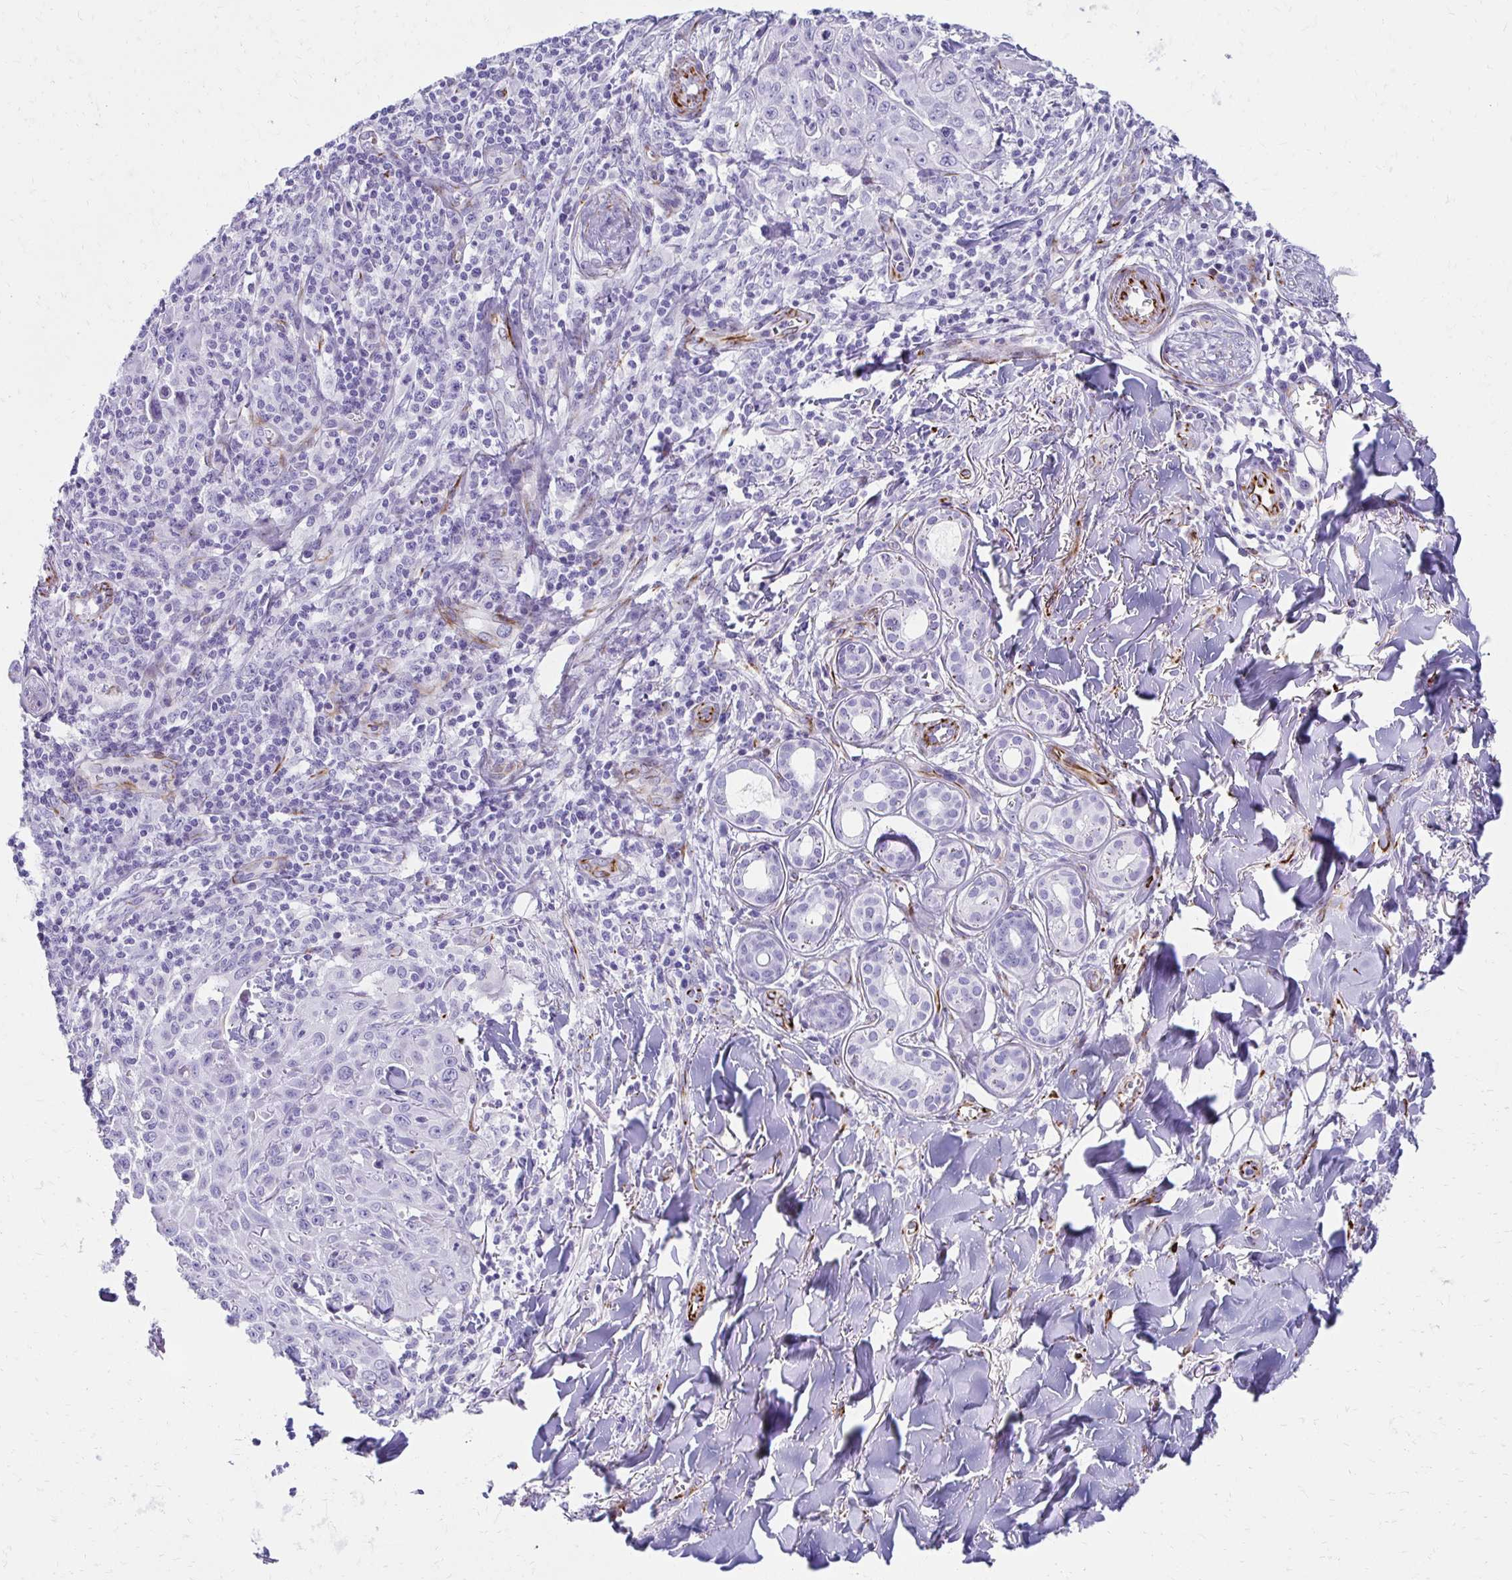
{"staining": {"intensity": "negative", "quantity": "none", "location": "none"}, "tissue": "skin cancer", "cell_type": "Tumor cells", "image_type": "cancer", "snomed": [{"axis": "morphology", "description": "Squamous cell carcinoma, NOS"}, {"axis": "topography", "description": "Skin"}], "caption": "This is a histopathology image of immunohistochemistry staining of skin cancer, which shows no expression in tumor cells. (Stains: DAB immunohistochemistry (IHC) with hematoxylin counter stain, Microscopy: brightfield microscopy at high magnification).", "gene": "TMEM54", "patient": {"sex": "male", "age": 75}}